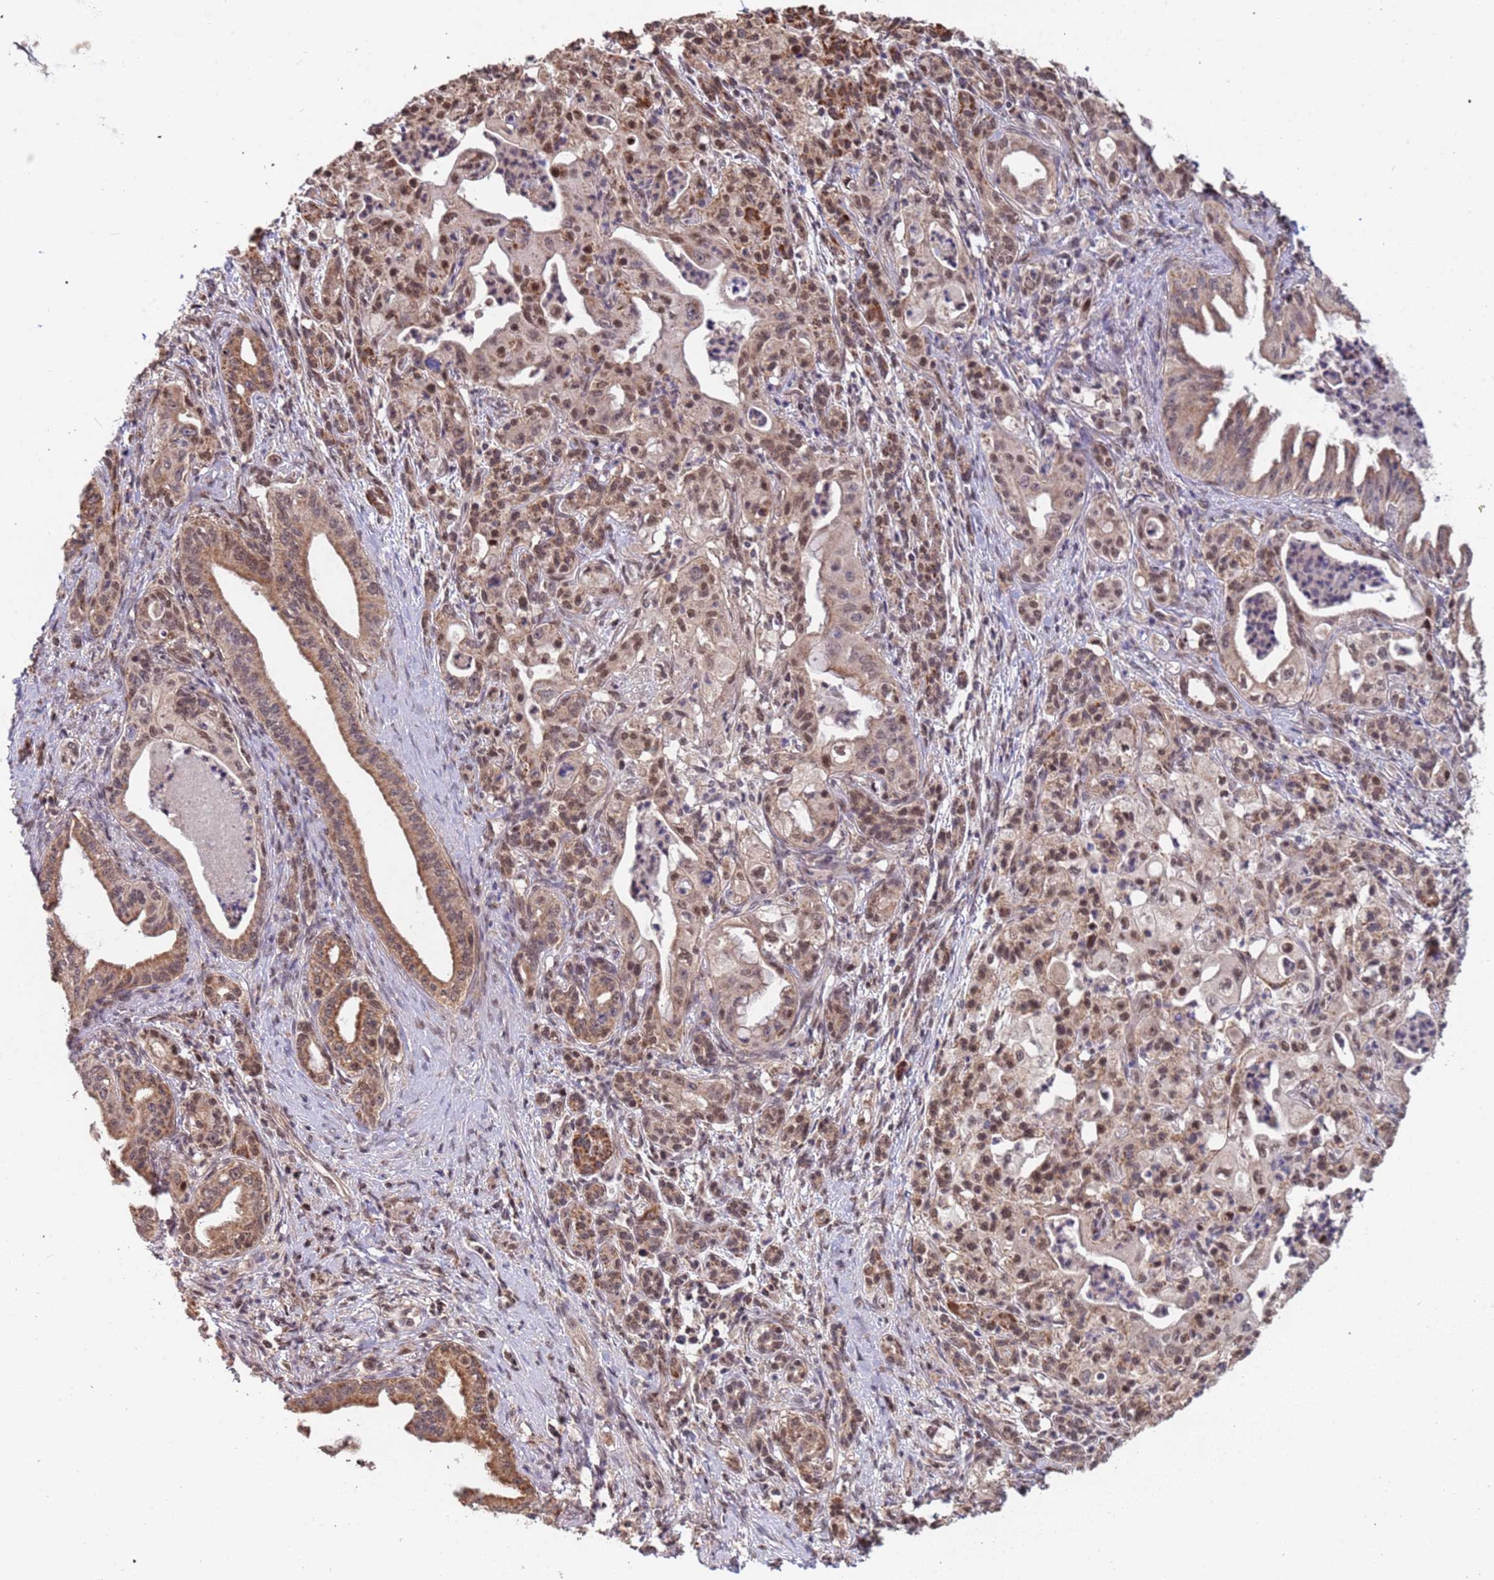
{"staining": {"intensity": "moderate", "quantity": ">75%", "location": "cytoplasmic/membranous,nuclear"}, "tissue": "pancreatic cancer", "cell_type": "Tumor cells", "image_type": "cancer", "snomed": [{"axis": "morphology", "description": "Adenocarcinoma, NOS"}, {"axis": "topography", "description": "Pancreas"}], "caption": "Immunohistochemistry photomicrograph of human pancreatic cancer (adenocarcinoma) stained for a protein (brown), which exhibits medium levels of moderate cytoplasmic/membranous and nuclear expression in approximately >75% of tumor cells.", "gene": "DENND2B", "patient": {"sex": "male", "age": 58}}